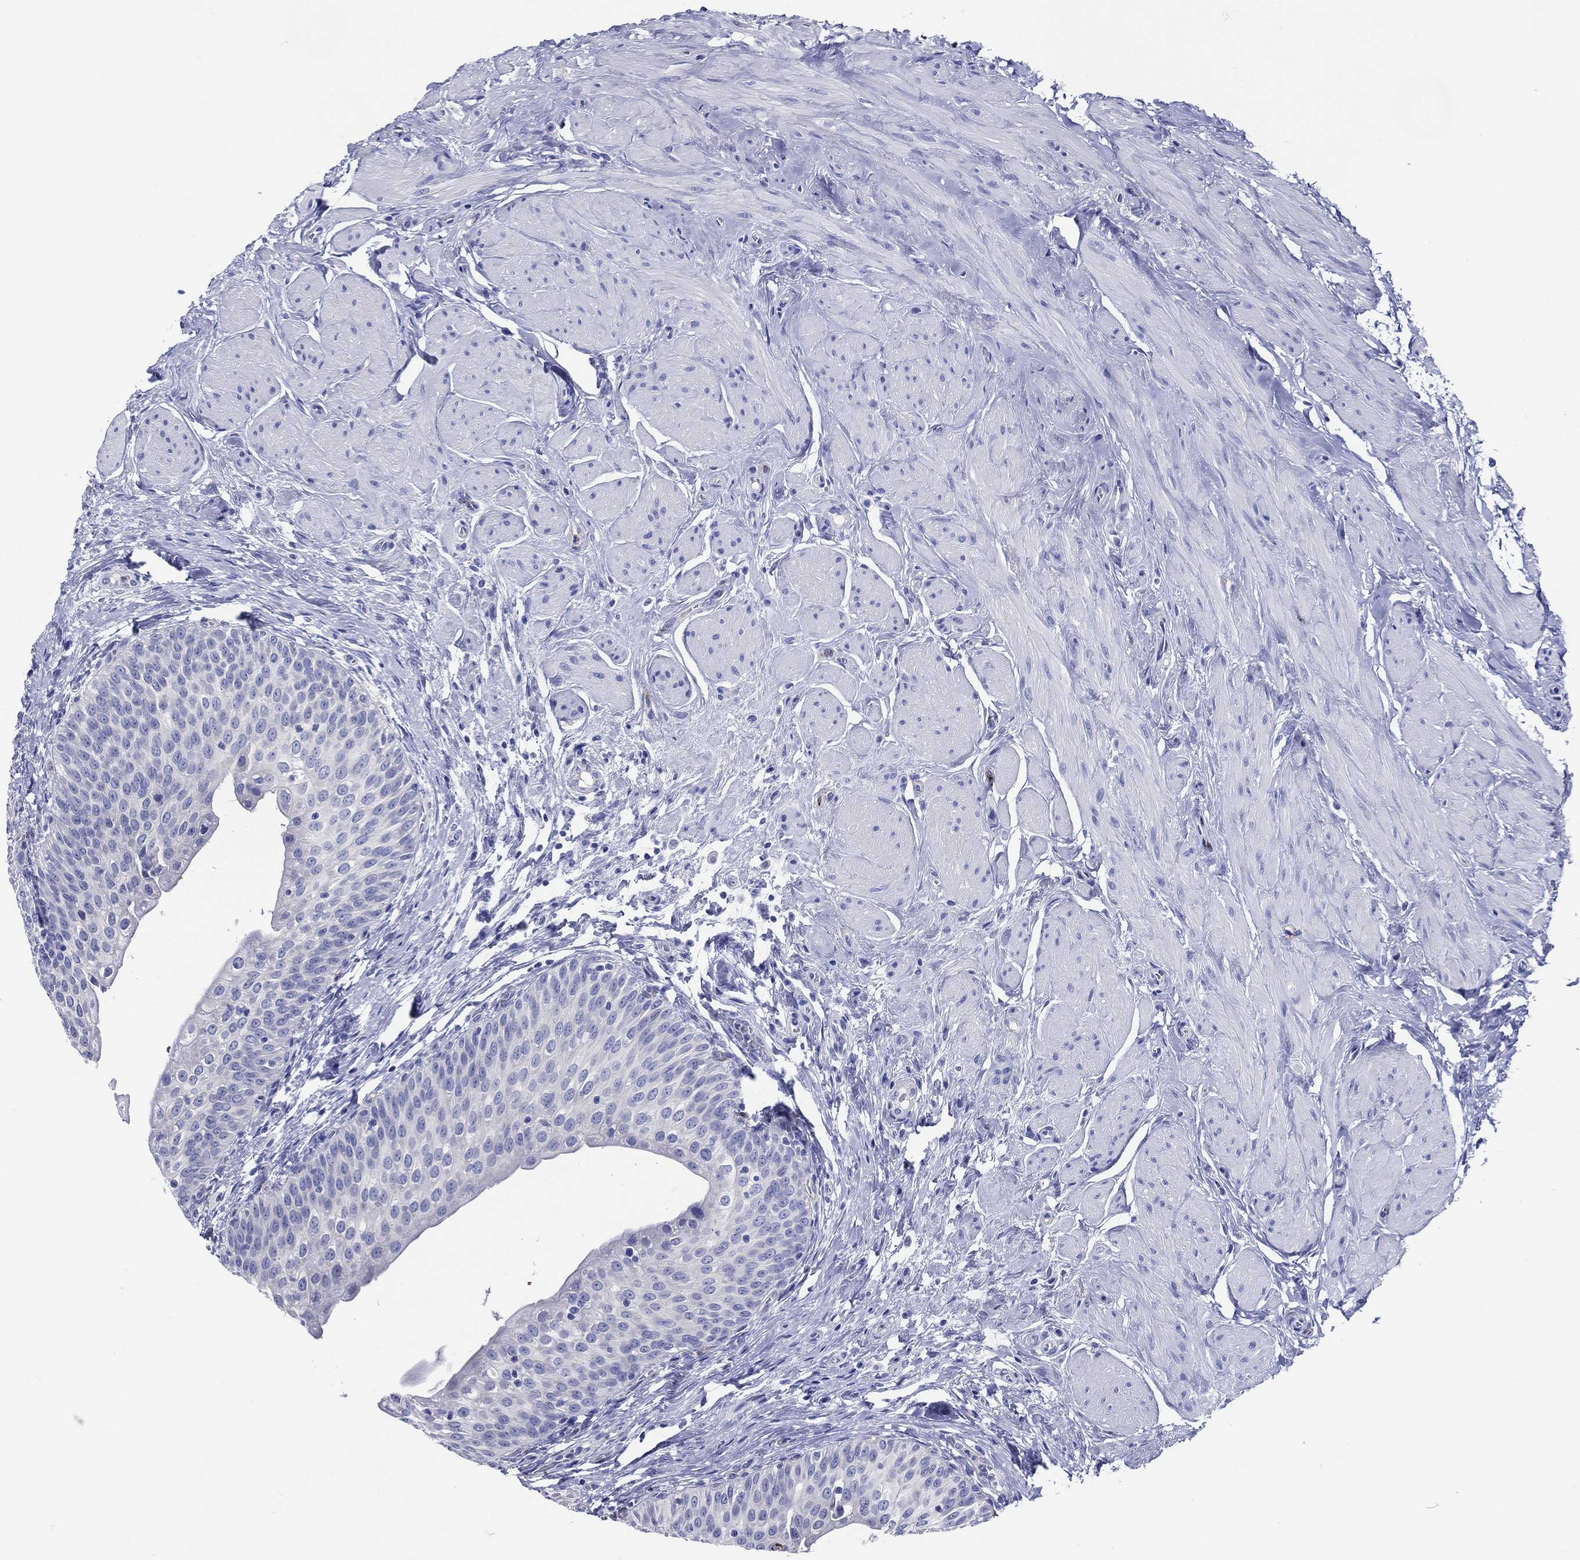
{"staining": {"intensity": "negative", "quantity": "none", "location": "none"}, "tissue": "urinary bladder", "cell_type": "Urothelial cells", "image_type": "normal", "snomed": [{"axis": "morphology", "description": "Normal tissue, NOS"}, {"axis": "topography", "description": "Urinary bladder"}], "caption": "Immunohistochemistry of benign urinary bladder demonstrates no positivity in urothelial cells.", "gene": "ACE2", "patient": {"sex": "male", "age": 73}}